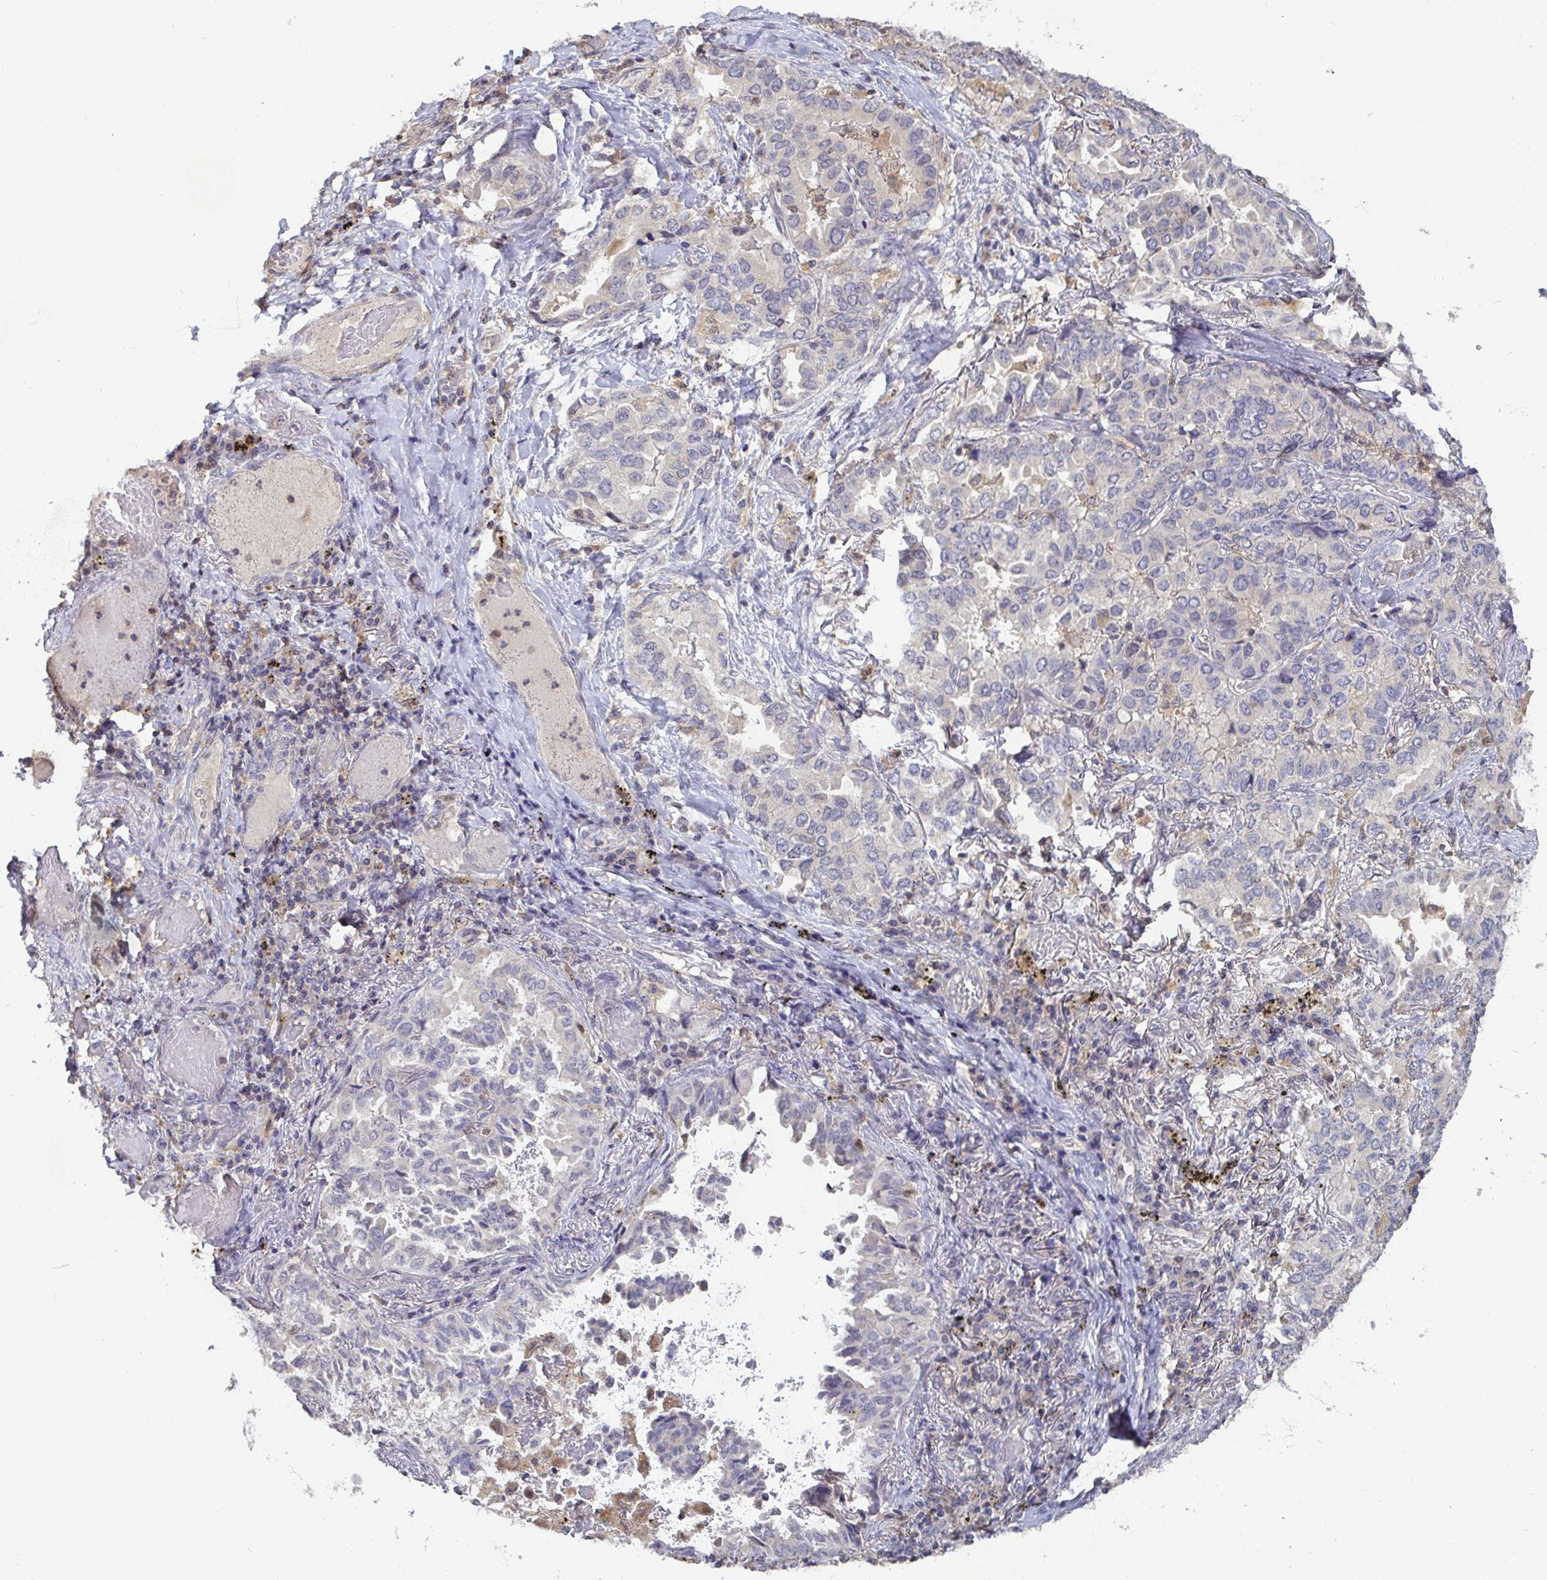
{"staining": {"intensity": "negative", "quantity": "none", "location": "none"}, "tissue": "lung cancer", "cell_type": "Tumor cells", "image_type": "cancer", "snomed": [{"axis": "morphology", "description": "Aneuploidy"}, {"axis": "morphology", "description": "Adenocarcinoma, NOS"}, {"axis": "morphology", "description": "Adenocarcinoma, metastatic, NOS"}, {"axis": "topography", "description": "Lymph node"}, {"axis": "topography", "description": "Lung"}], "caption": "This is an IHC image of lung adenocarcinoma. There is no expression in tumor cells.", "gene": "CDH18", "patient": {"sex": "female", "age": 48}}